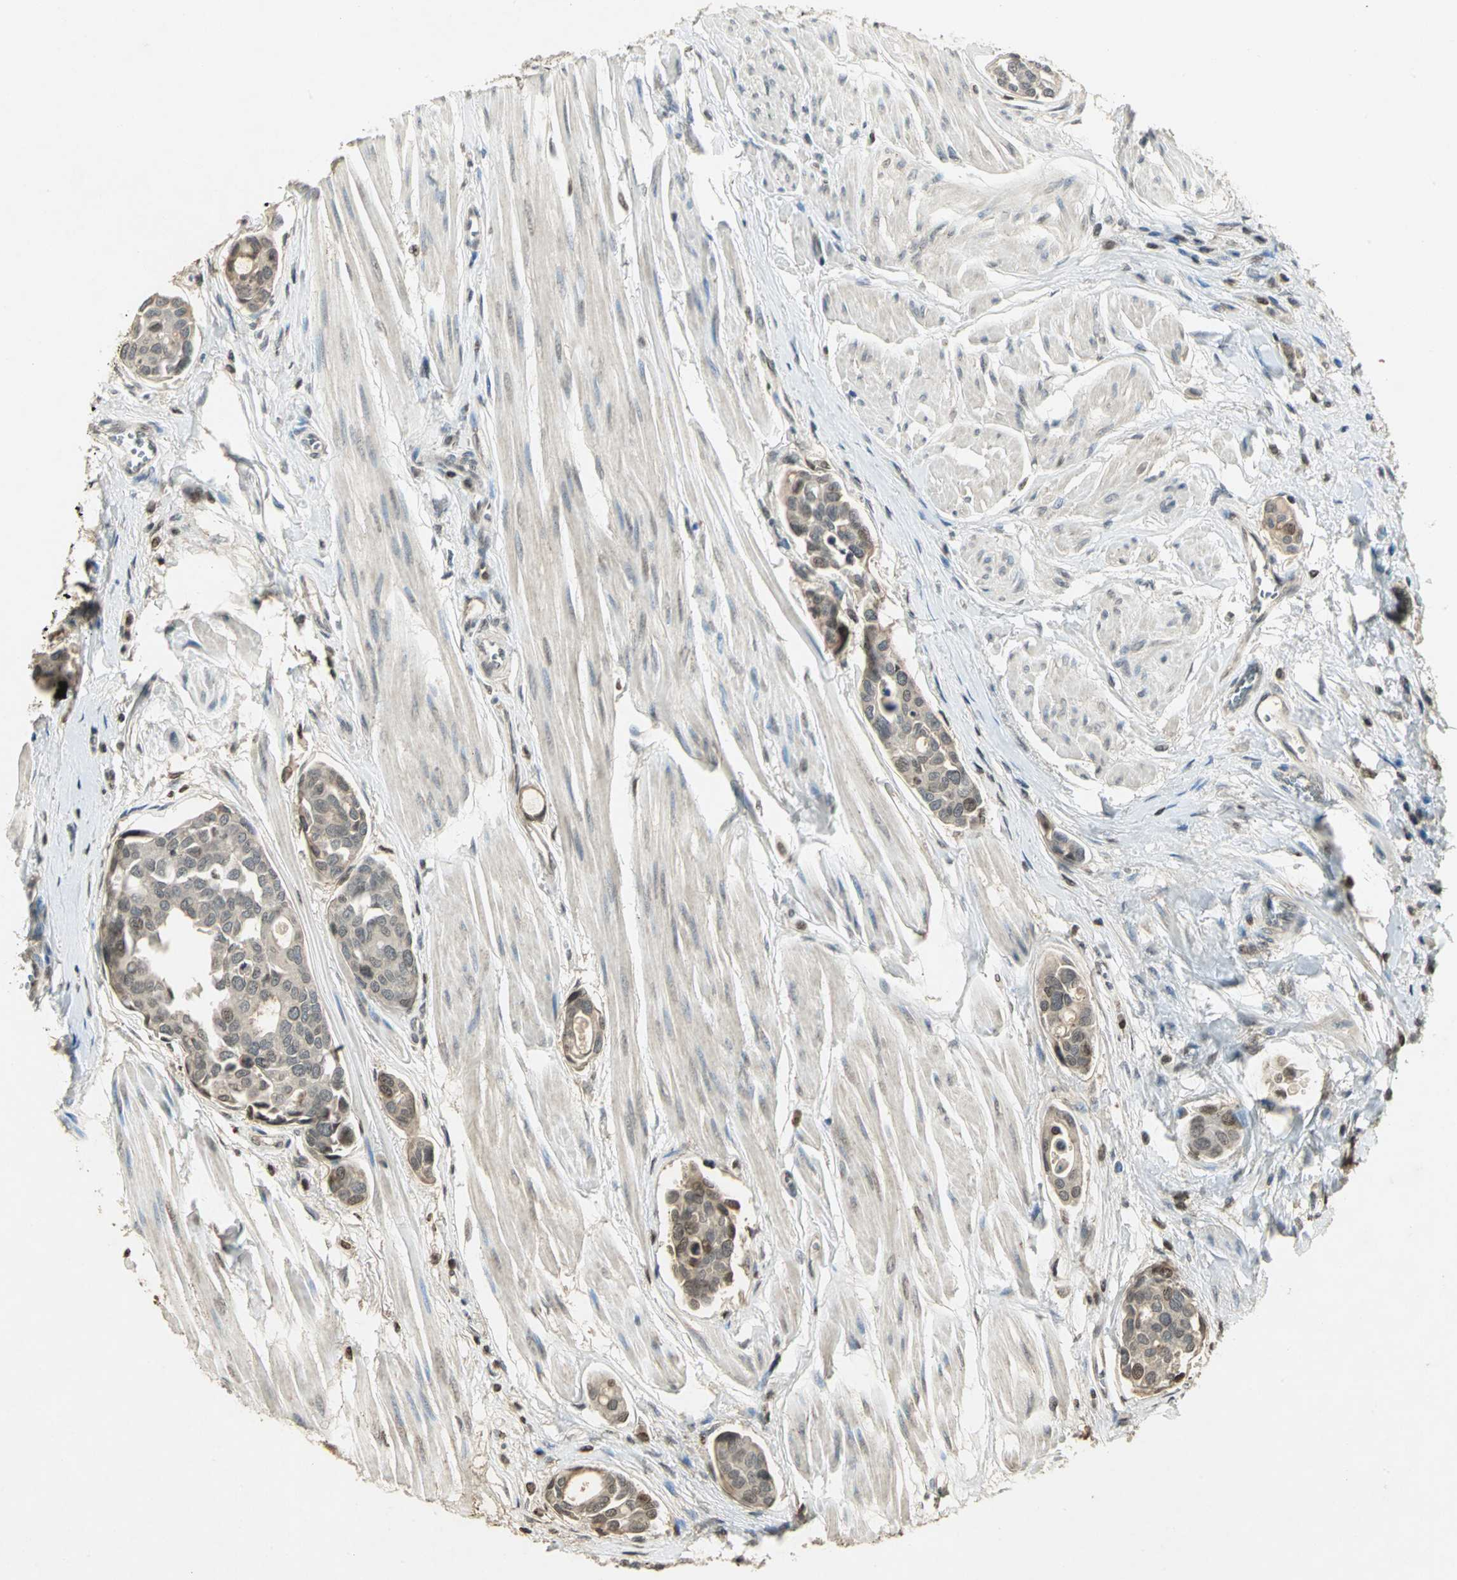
{"staining": {"intensity": "weak", "quantity": "<25%", "location": "cytoplasmic/membranous"}, "tissue": "urothelial cancer", "cell_type": "Tumor cells", "image_type": "cancer", "snomed": [{"axis": "morphology", "description": "Urothelial carcinoma, High grade"}, {"axis": "topography", "description": "Urinary bladder"}], "caption": "This is an immunohistochemistry micrograph of urothelial cancer. There is no positivity in tumor cells.", "gene": "IL16", "patient": {"sex": "male", "age": 78}}